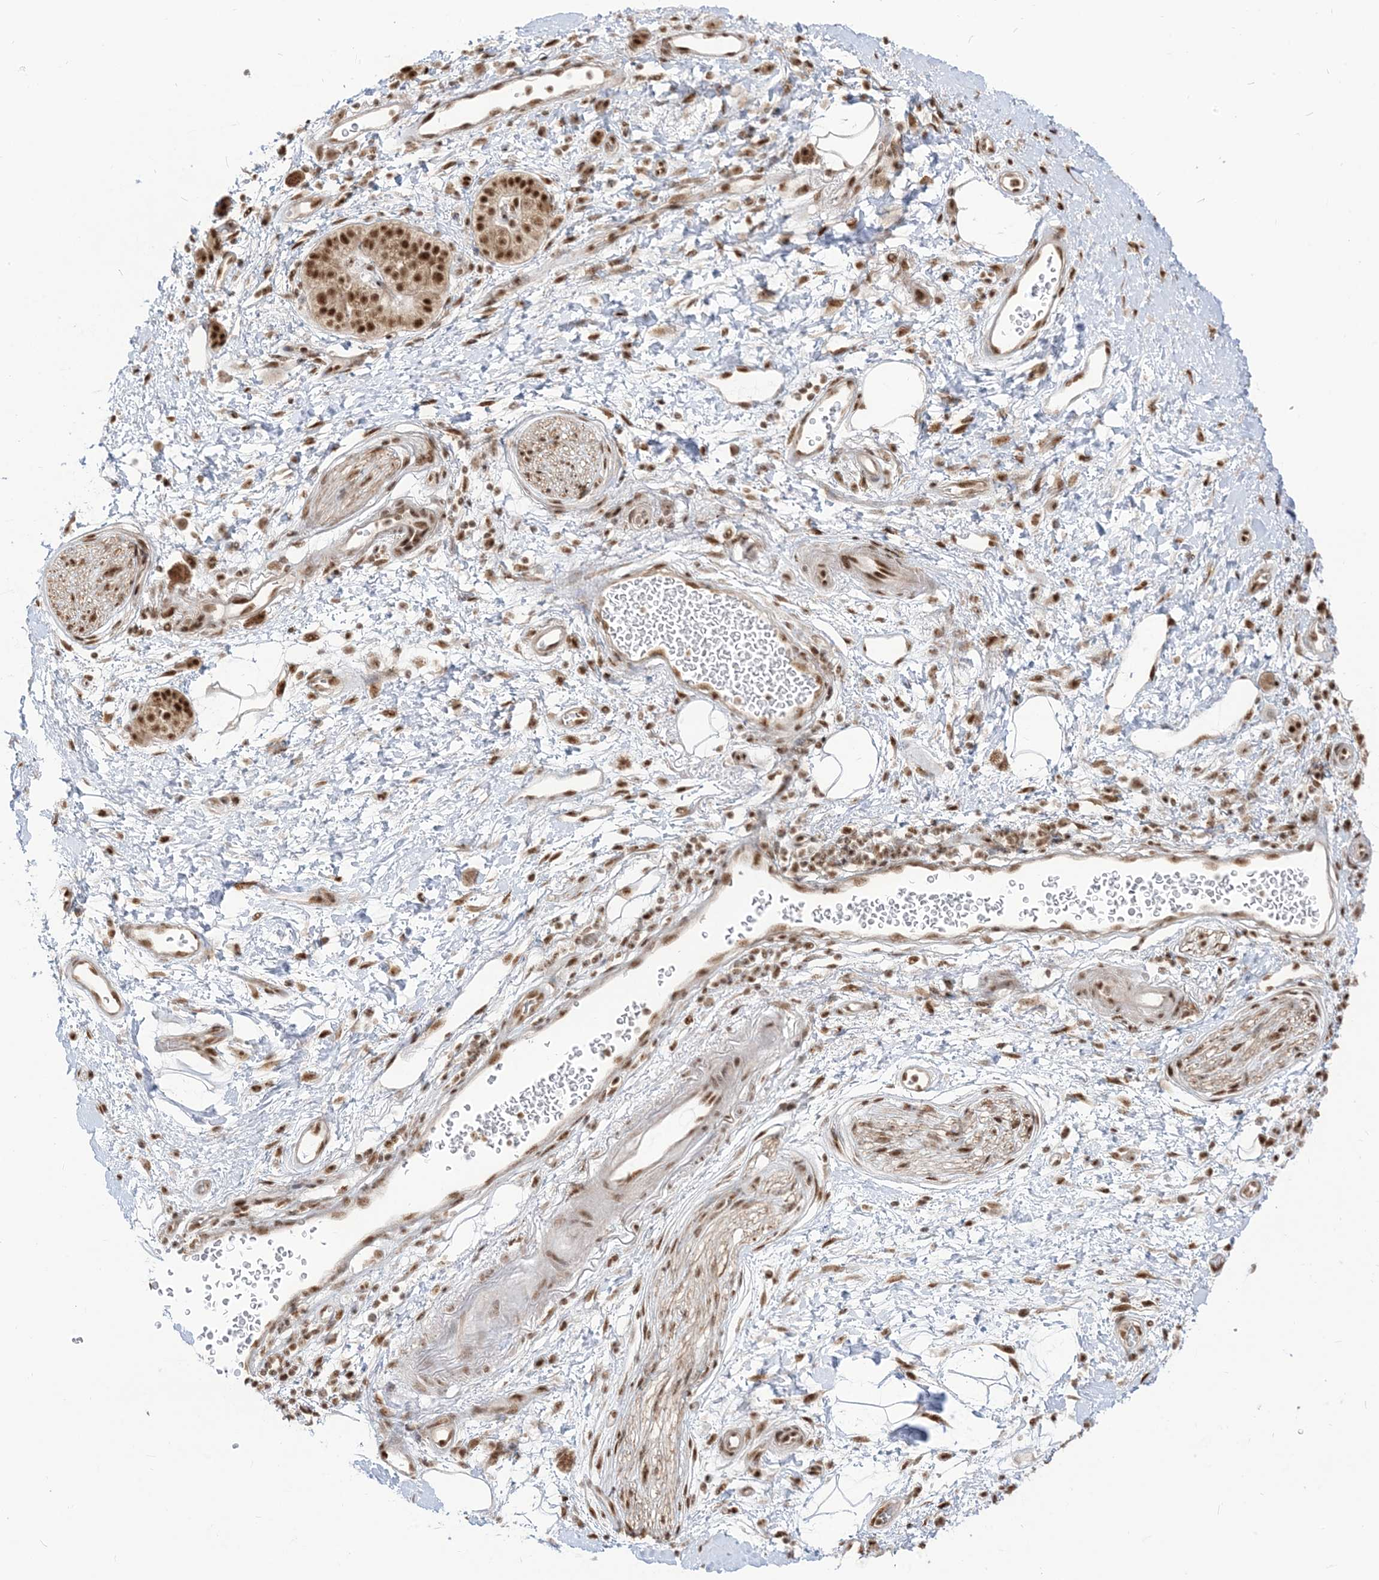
{"staining": {"intensity": "moderate", "quantity": ">75%", "location": "nuclear"}, "tissue": "adipose tissue", "cell_type": "Adipocytes", "image_type": "normal", "snomed": [{"axis": "morphology", "description": "Normal tissue, NOS"}, {"axis": "morphology", "description": "Adenocarcinoma, NOS"}, {"axis": "topography", "description": "Duodenum"}, {"axis": "topography", "description": "Peripheral nerve tissue"}], "caption": "Moderate nuclear protein positivity is seen in about >75% of adipocytes in adipose tissue.", "gene": "ARGLU1", "patient": {"sex": "female", "age": 60}}